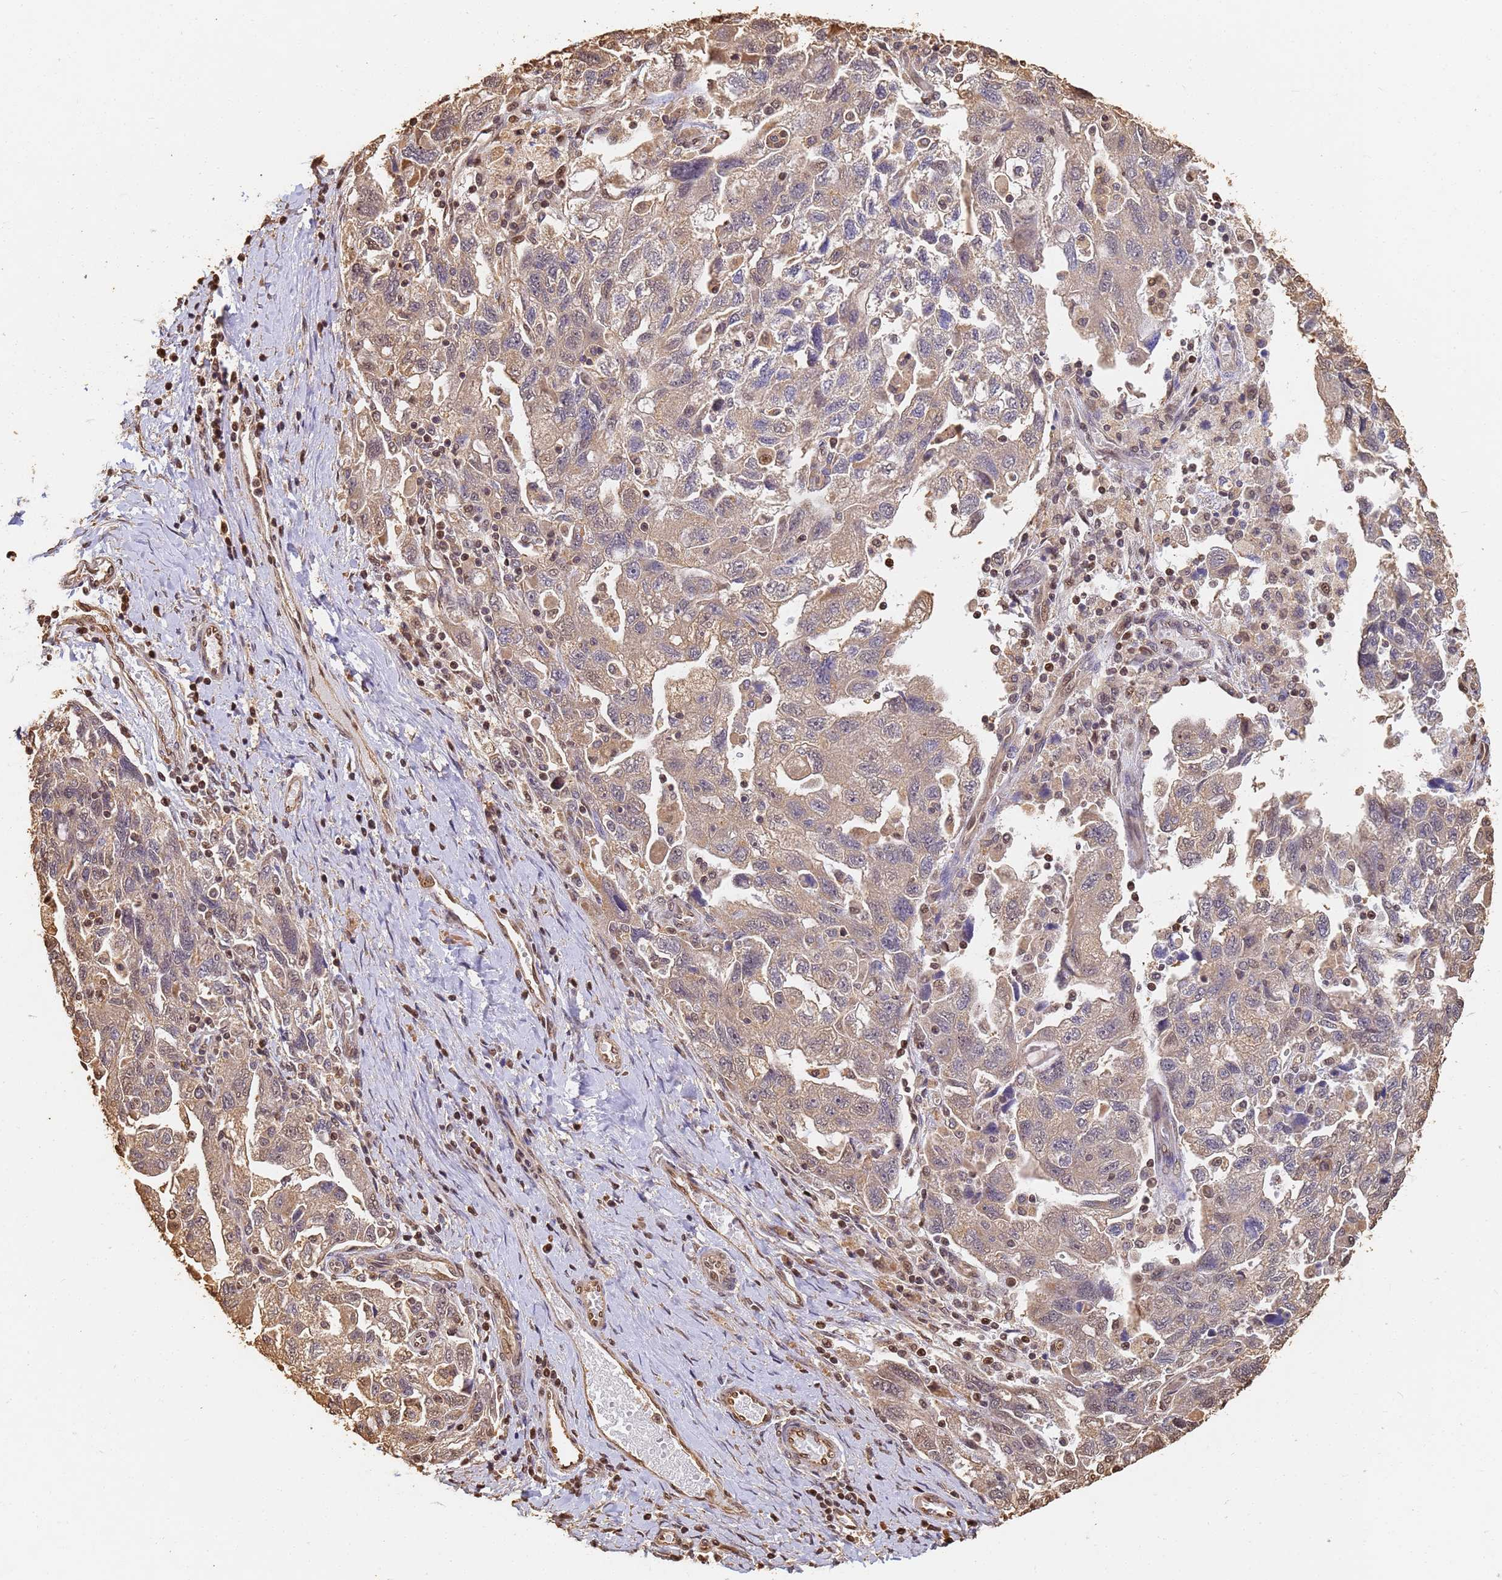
{"staining": {"intensity": "weak", "quantity": ">75%", "location": "cytoplasmic/membranous,nuclear"}, "tissue": "ovarian cancer", "cell_type": "Tumor cells", "image_type": "cancer", "snomed": [{"axis": "morphology", "description": "Carcinoma, NOS"}, {"axis": "morphology", "description": "Cystadenocarcinoma, serous, NOS"}, {"axis": "topography", "description": "Ovary"}], "caption": "High-magnification brightfield microscopy of ovarian cancer (serous cystadenocarcinoma) stained with DAB (3,3'-diaminobenzidine) (brown) and counterstained with hematoxylin (blue). tumor cells exhibit weak cytoplasmic/membranous and nuclear expression is identified in about>75% of cells.", "gene": "JAK2", "patient": {"sex": "female", "age": 69}}